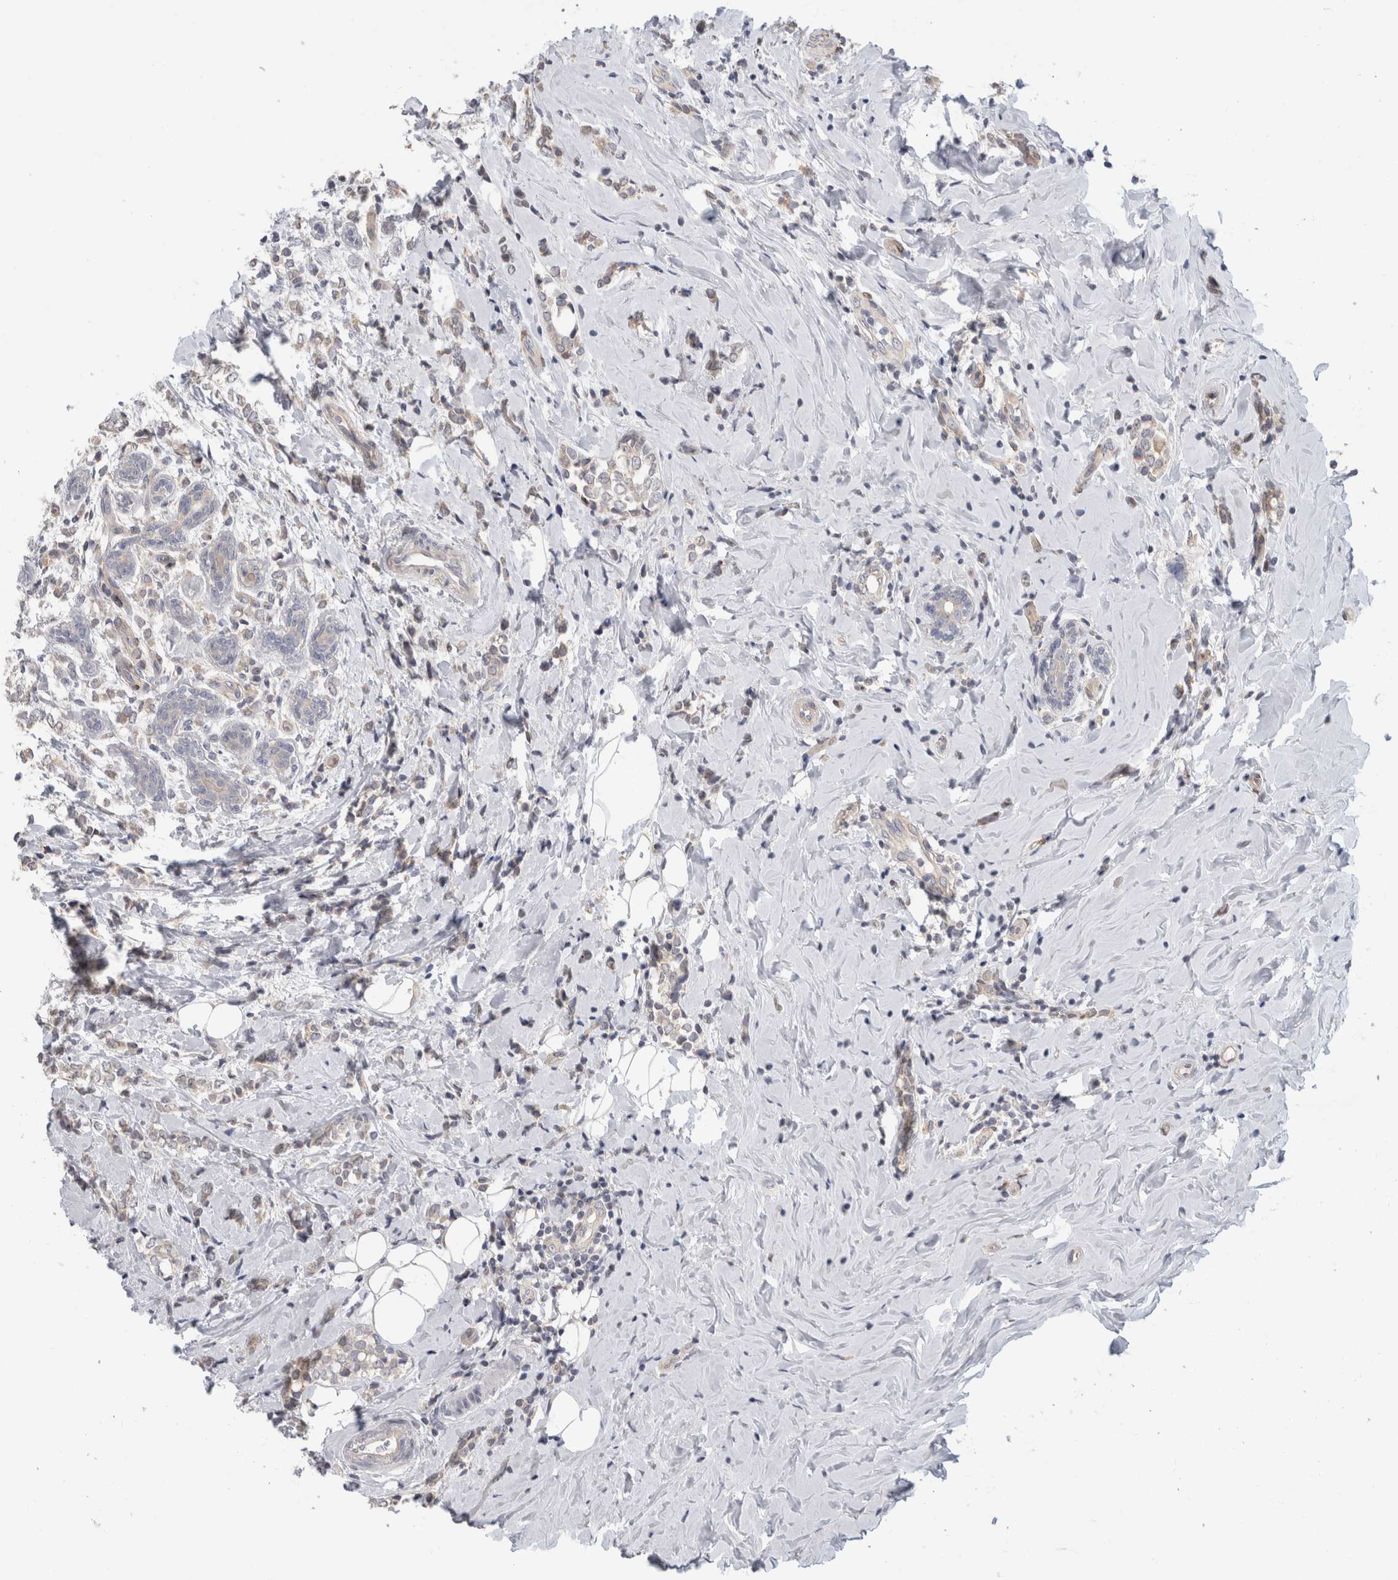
{"staining": {"intensity": "negative", "quantity": "none", "location": "none"}, "tissue": "breast cancer", "cell_type": "Tumor cells", "image_type": "cancer", "snomed": [{"axis": "morphology", "description": "Normal tissue, NOS"}, {"axis": "morphology", "description": "Lobular carcinoma"}, {"axis": "topography", "description": "Breast"}], "caption": "Immunohistochemistry (IHC) of human lobular carcinoma (breast) shows no positivity in tumor cells.", "gene": "SYTL5", "patient": {"sex": "female", "age": 47}}